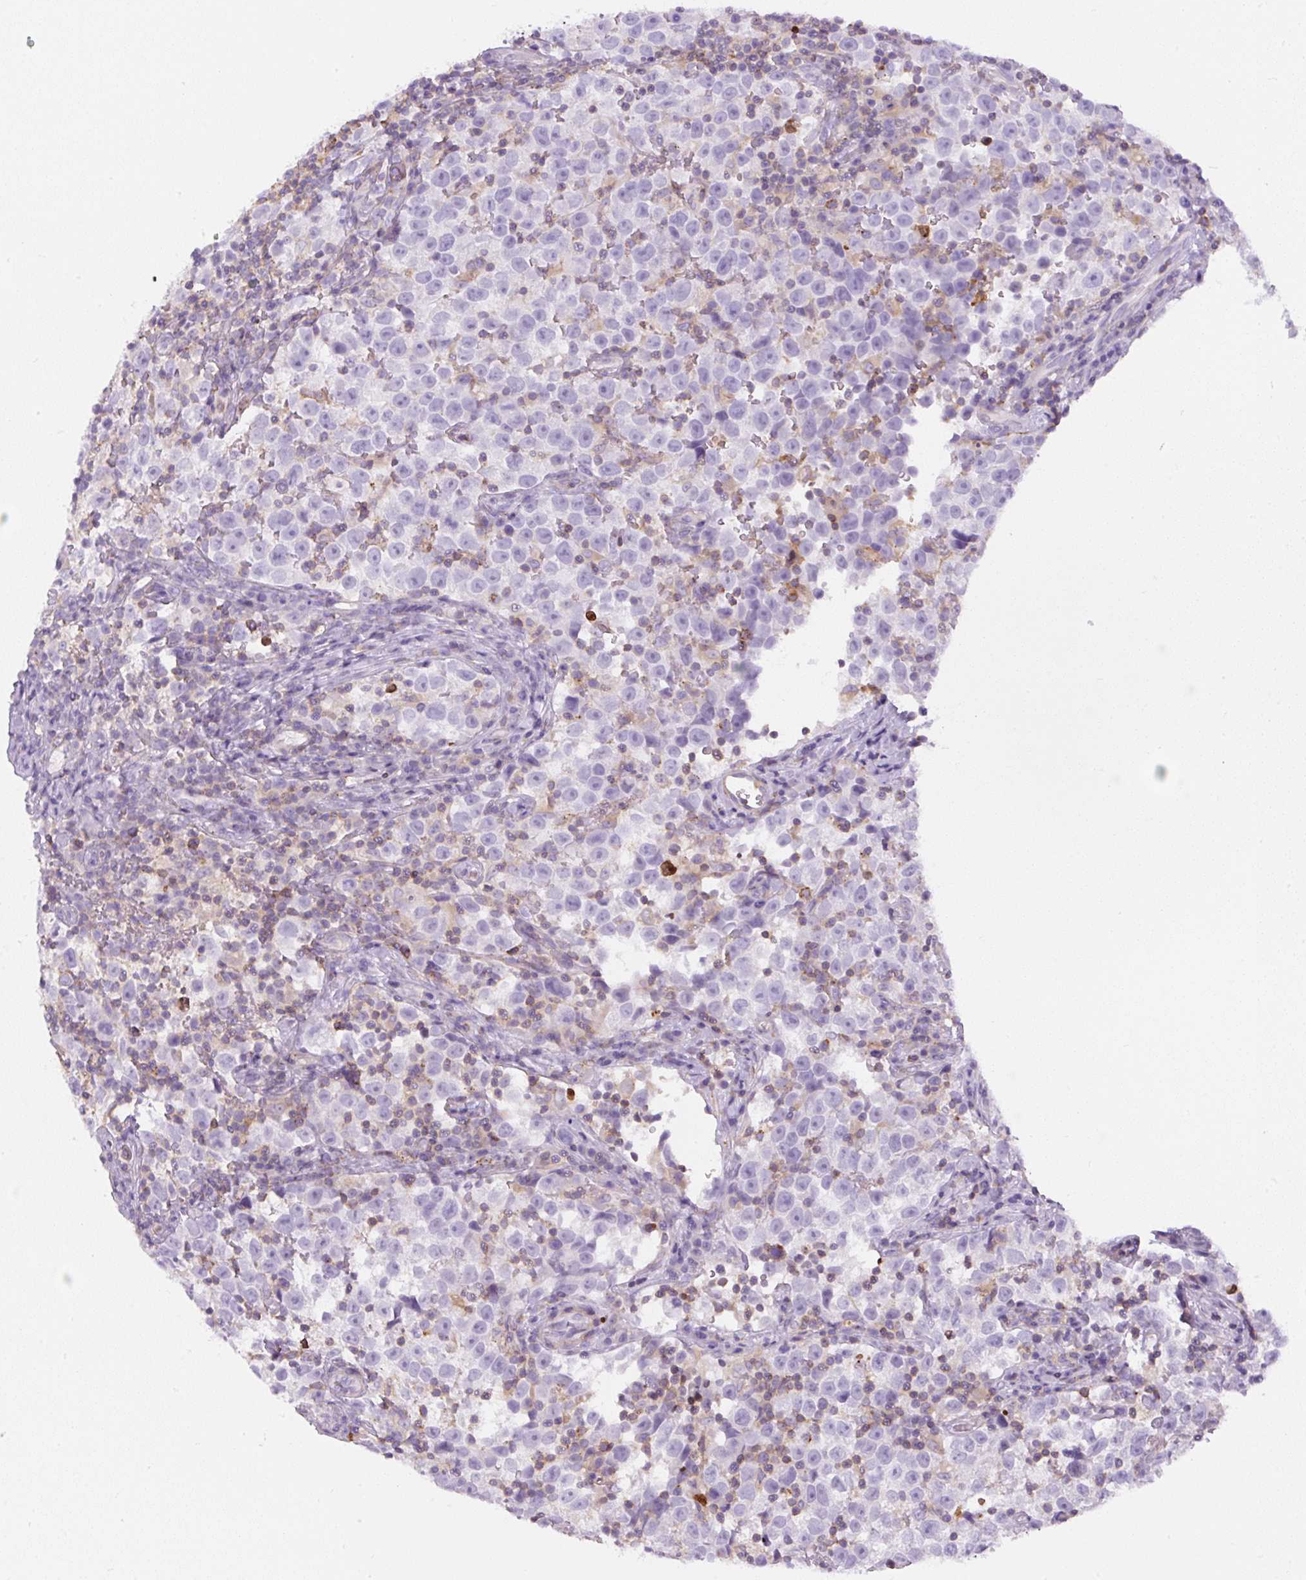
{"staining": {"intensity": "negative", "quantity": "none", "location": "none"}, "tissue": "testis cancer", "cell_type": "Tumor cells", "image_type": "cancer", "snomed": [{"axis": "morphology", "description": "Normal tissue, NOS"}, {"axis": "morphology", "description": "Seminoma, NOS"}, {"axis": "topography", "description": "Testis"}], "caption": "Immunohistochemistry (IHC) image of neoplastic tissue: human testis seminoma stained with DAB shows no significant protein staining in tumor cells.", "gene": "PIP5KL1", "patient": {"sex": "male", "age": 43}}